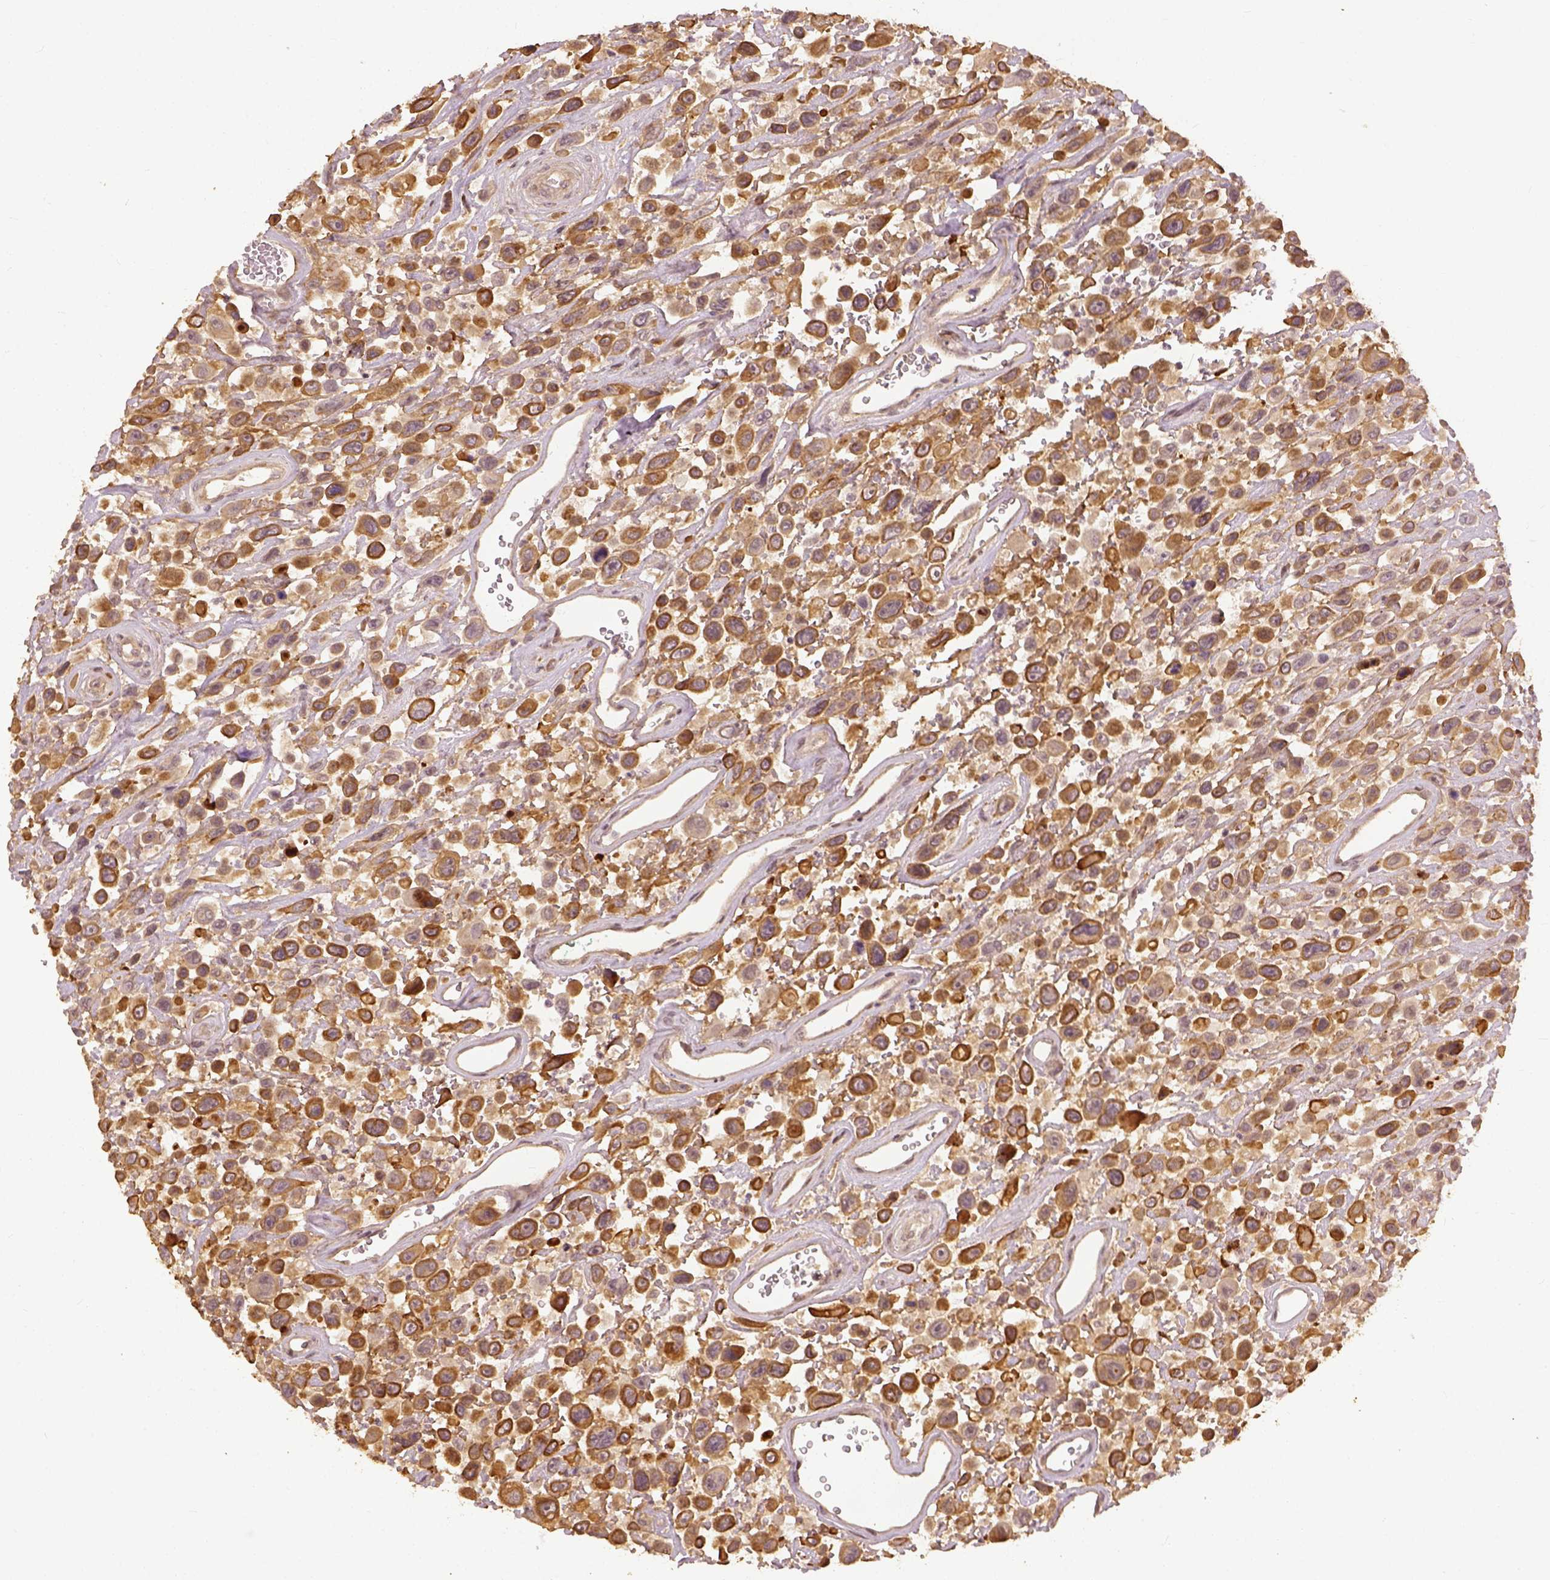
{"staining": {"intensity": "moderate", "quantity": ">75%", "location": "cytoplasmic/membranous"}, "tissue": "urothelial cancer", "cell_type": "Tumor cells", "image_type": "cancer", "snomed": [{"axis": "morphology", "description": "Urothelial carcinoma, High grade"}, {"axis": "topography", "description": "Urinary bladder"}], "caption": "Approximately >75% of tumor cells in high-grade urothelial carcinoma reveal moderate cytoplasmic/membranous protein staining as visualized by brown immunohistochemical staining.", "gene": "VEGFA", "patient": {"sex": "male", "age": 53}}